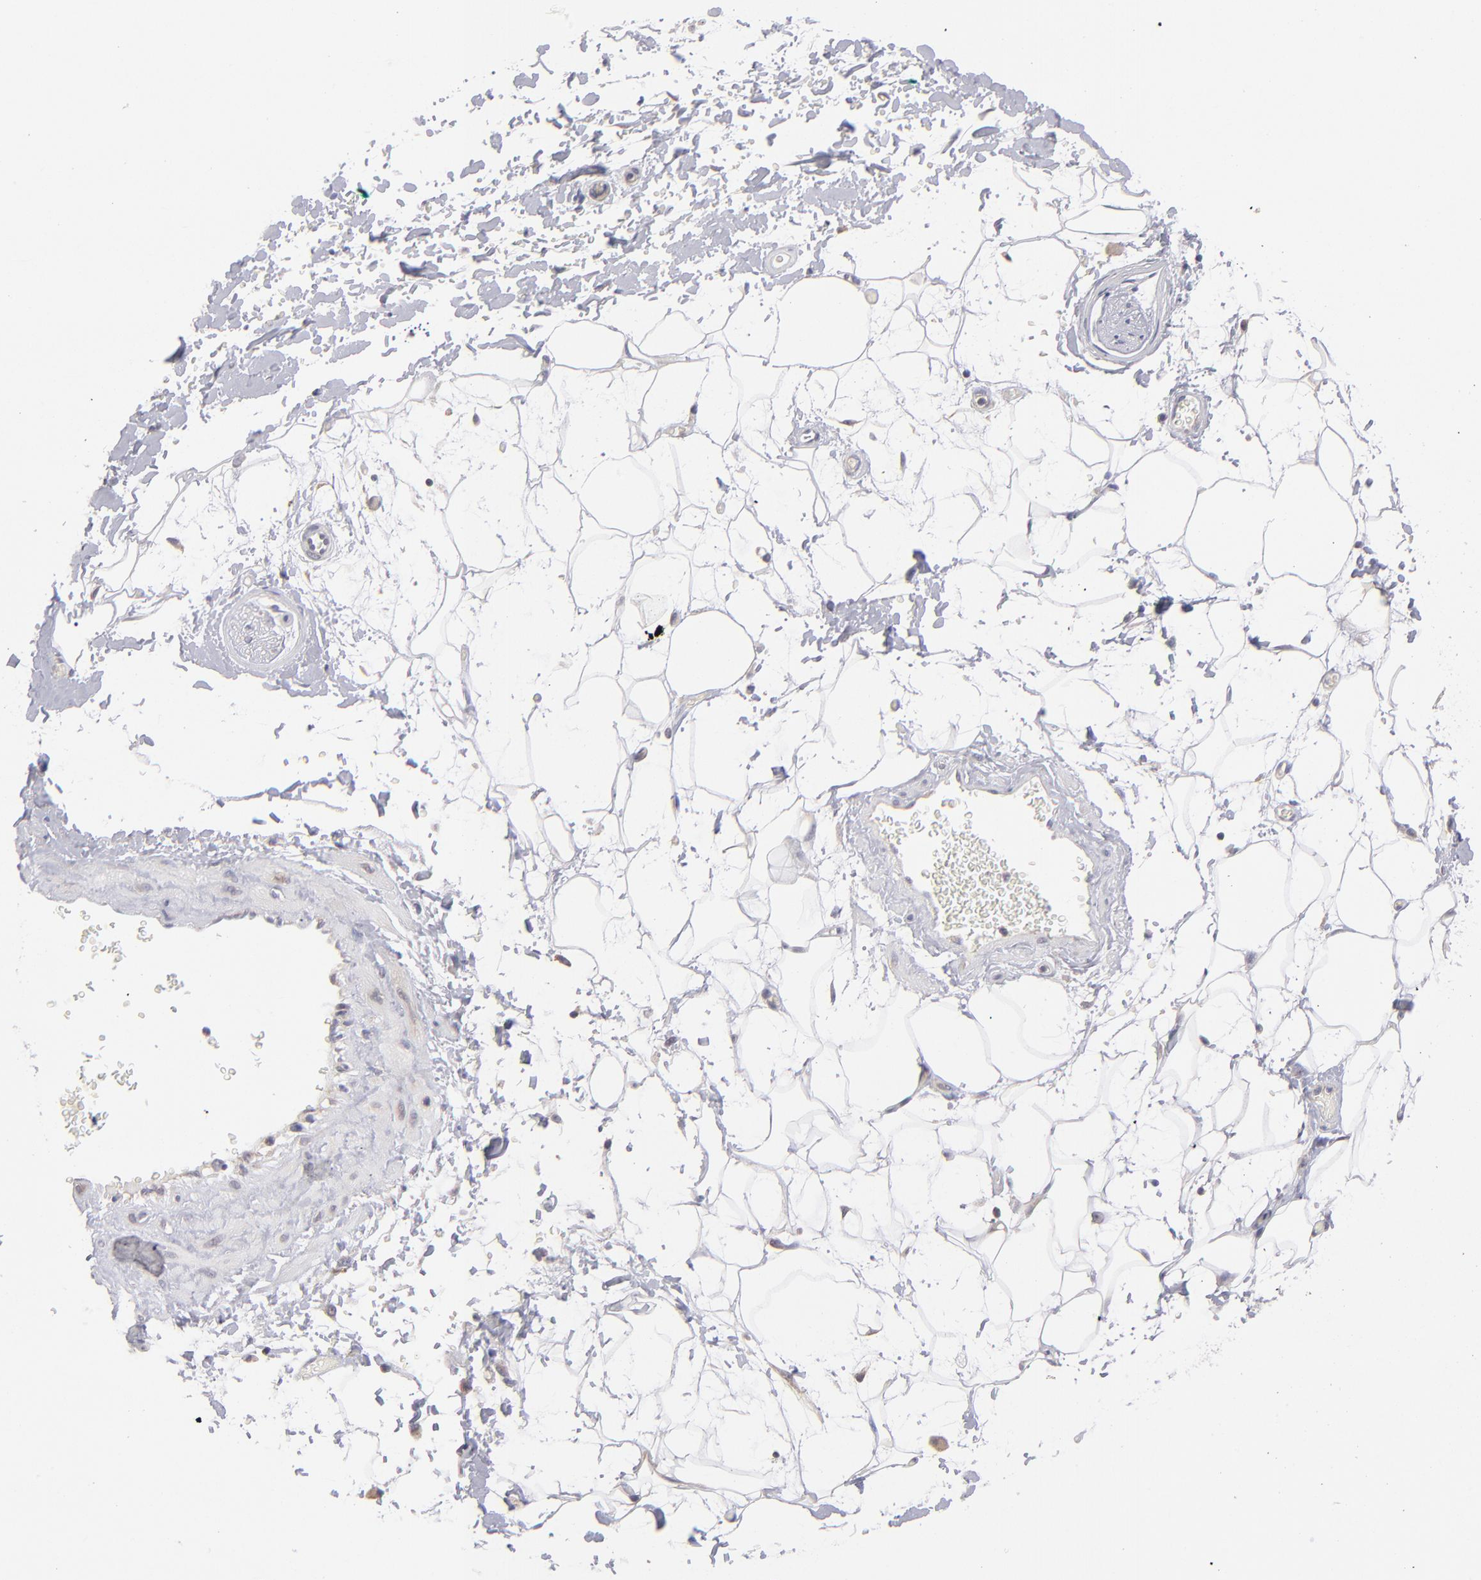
{"staining": {"intensity": "negative", "quantity": "none", "location": "none"}, "tissue": "adipose tissue", "cell_type": "Adipocytes", "image_type": "normal", "snomed": [{"axis": "morphology", "description": "Normal tissue, NOS"}, {"axis": "topography", "description": "Soft tissue"}], "caption": "Immunohistochemistry photomicrograph of normal adipose tissue: human adipose tissue stained with DAB (3,3'-diaminobenzidine) displays no significant protein expression in adipocytes. (Stains: DAB (3,3'-diaminobenzidine) IHC with hematoxylin counter stain, Microscopy: brightfield microscopy at high magnification).", "gene": "EIF3L", "patient": {"sex": "male", "age": 72}}